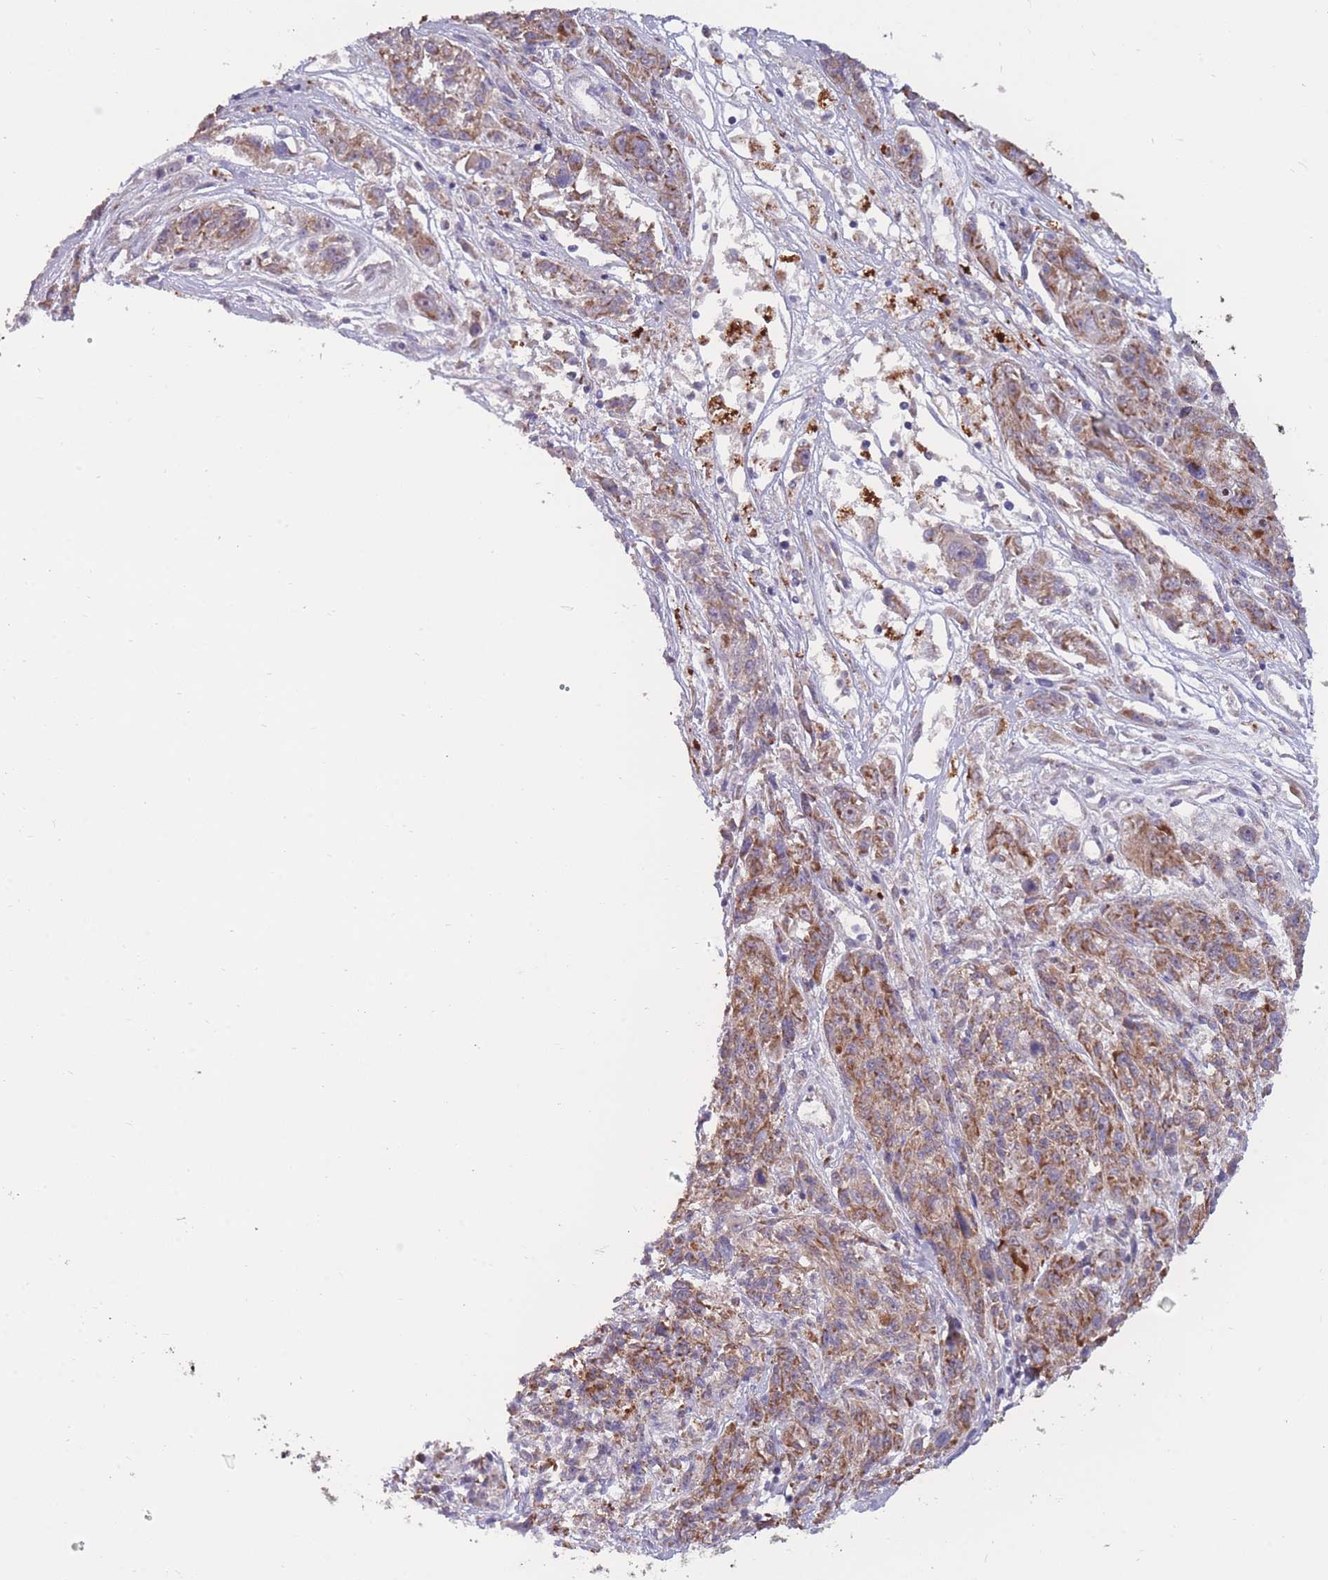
{"staining": {"intensity": "moderate", "quantity": ">75%", "location": "cytoplasmic/membranous"}, "tissue": "melanoma", "cell_type": "Tumor cells", "image_type": "cancer", "snomed": [{"axis": "morphology", "description": "Malignant melanoma, NOS"}, {"axis": "topography", "description": "Skin"}], "caption": "The micrograph demonstrates immunohistochemical staining of melanoma. There is moderate cytoplasmic/membranous expression is seen in approximately >75% of tumor cells.", "gene": "MCIDAS", "patient": {"sex": "male", "age": 53}}